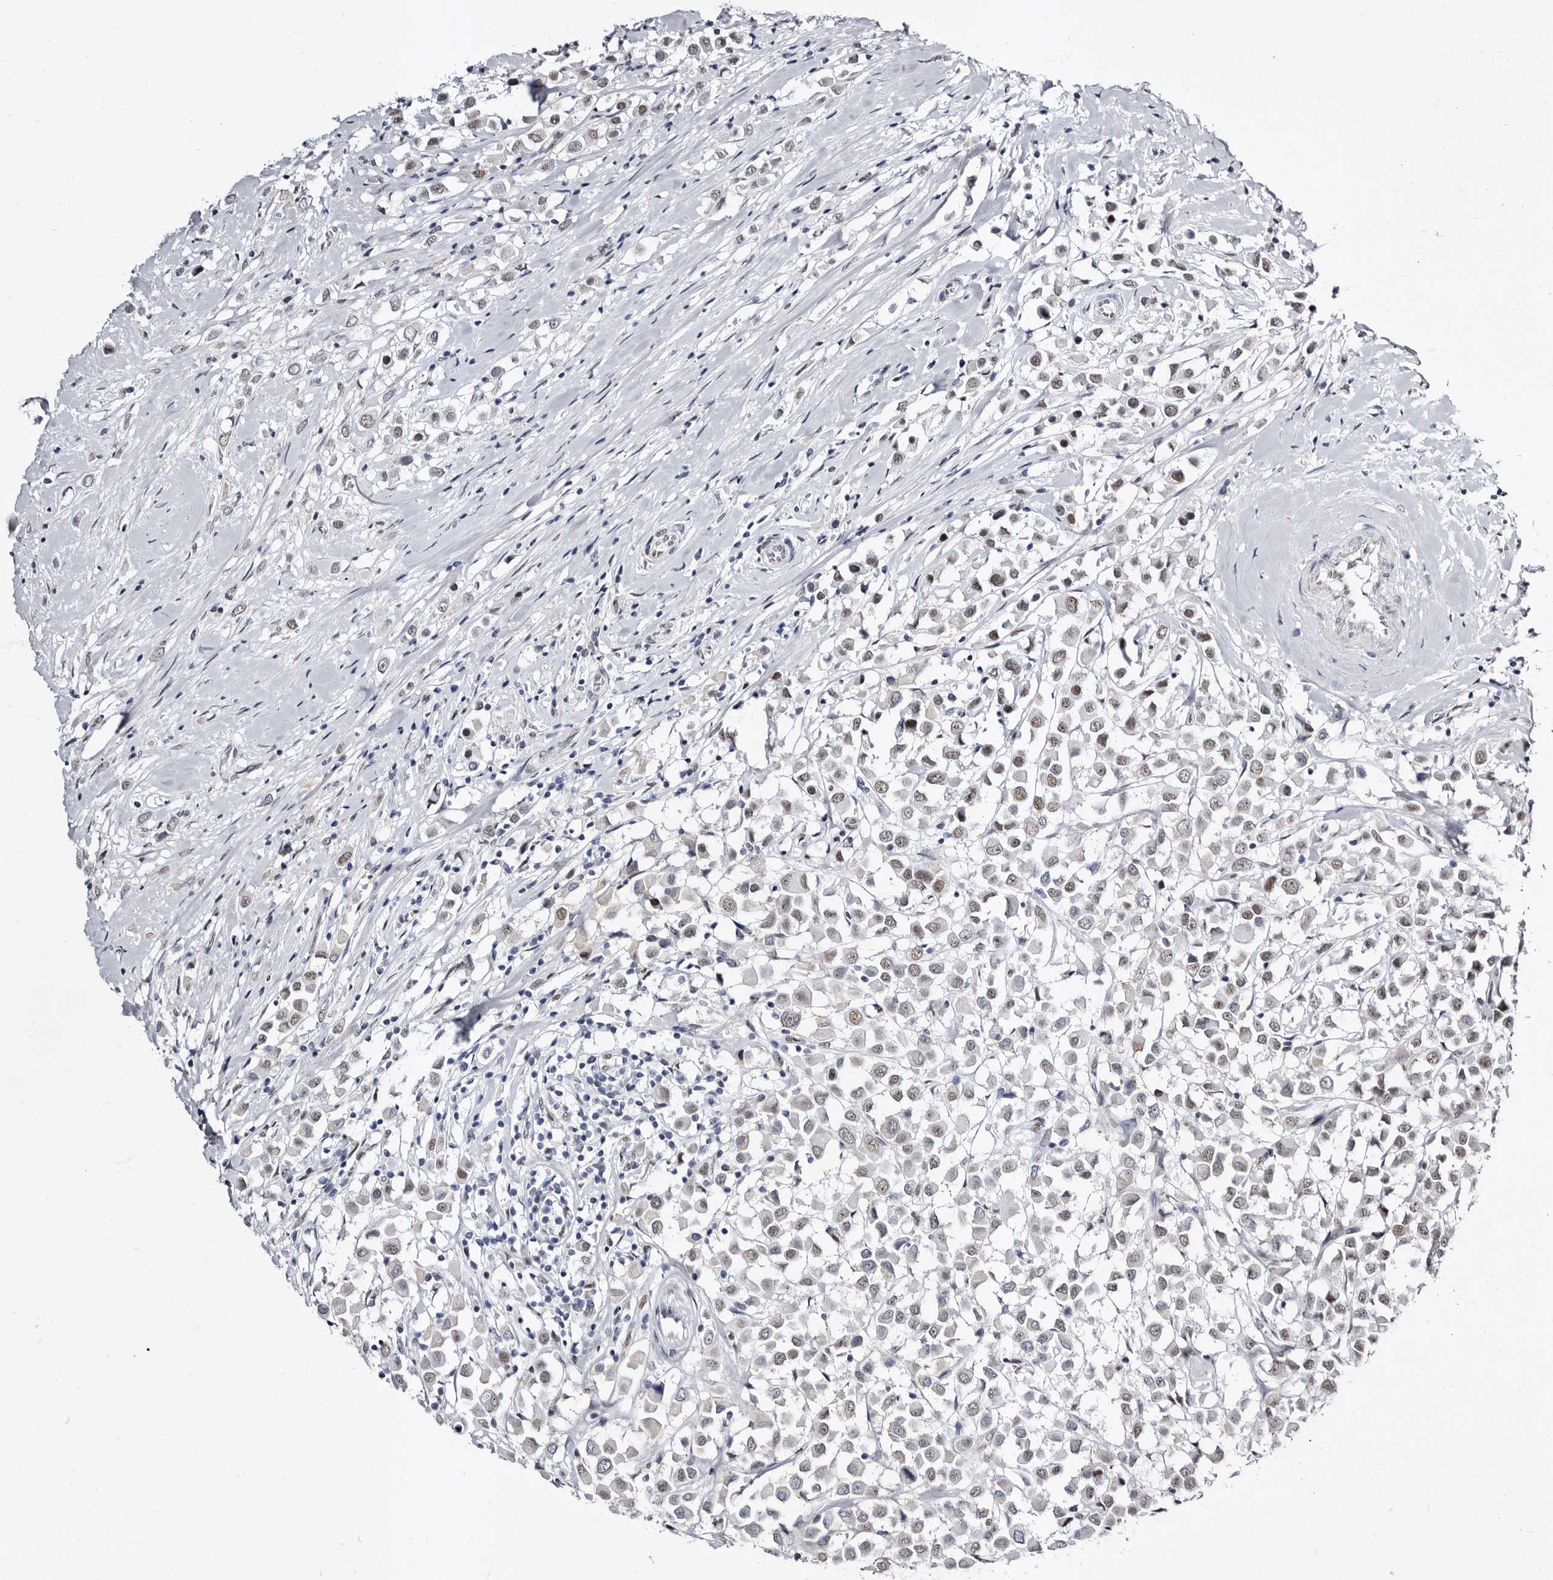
{"staining": {"intensity": "weak", "quantity": "25%-75%", "location": "nuclear"}, "tissue": "breast cancer", "cell_type": "Tumor cells", "image_type": "cancer", "snomed": [{"axis": "morphology", "description": "Duct carcinoma"}, {"axis": "topography", "description": "Breast"}], "caption": "Weak nuclear staining is appreciated in approximately 25%-75% of tumor cells in breast cancer.", "gene": "ZNF326", "patient": {"sex": "female", "age": 61}}